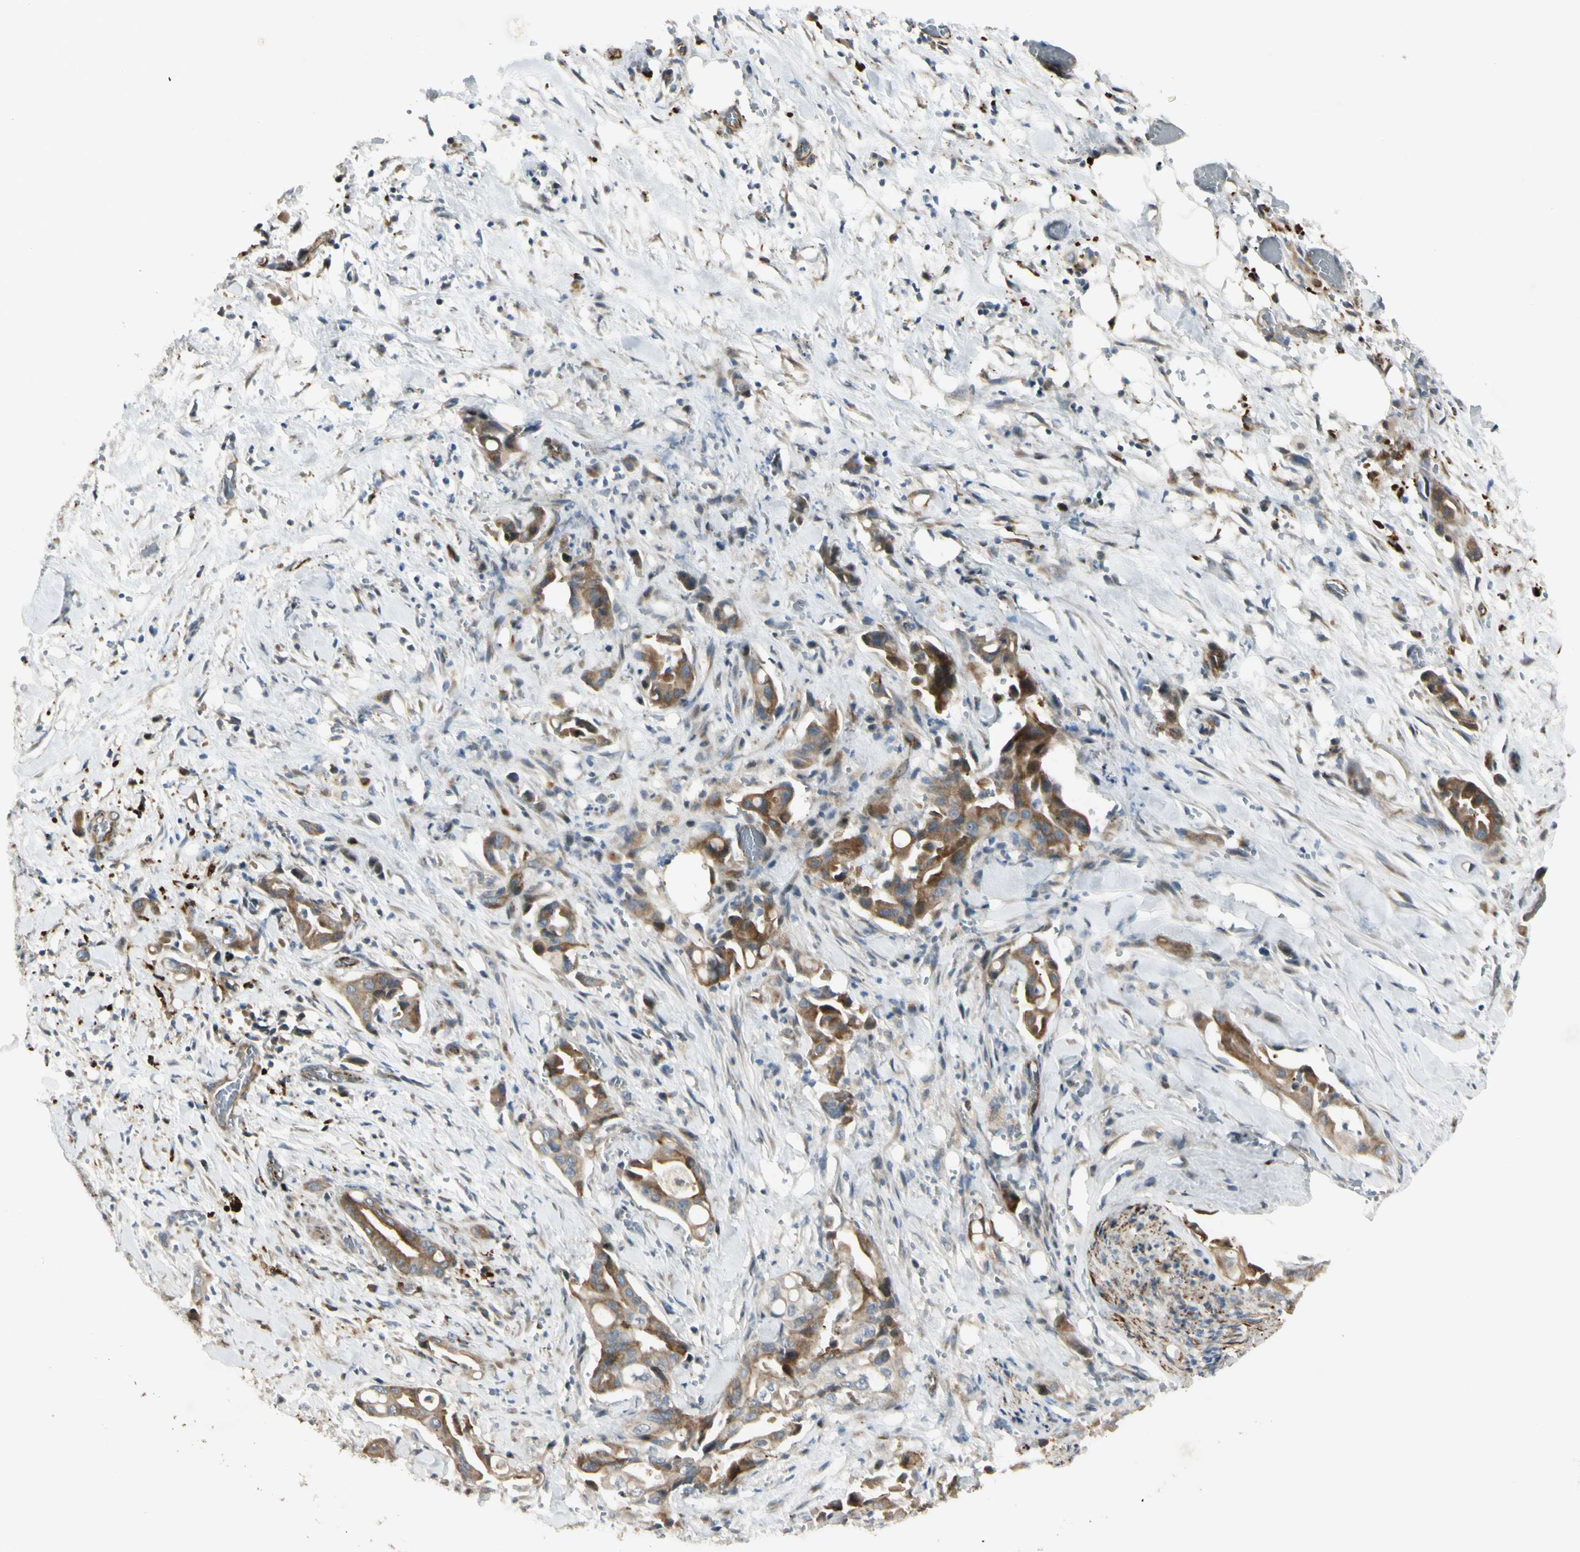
{"staining": {"intensity": "moderate", "quantity": ">75%", "location": "cytoplasmic/membranous"}, "tissue": "liver cancer", "cell_type": "Tumor cells", "image_type": "cancer", "snomed": [{"axis": "morphology", "description": "Cholangiocarcinoma"}, {"axis": "topography", "description": "Liver"}], "caption": "Protein staining of liver cholangiocarcinoma tissue displays moderate cytoplasmic/membranous expression in approximately >75% of tumor cells.", "gene": "NDFIP1", "patient": {"sex": "female", "age": 68}}